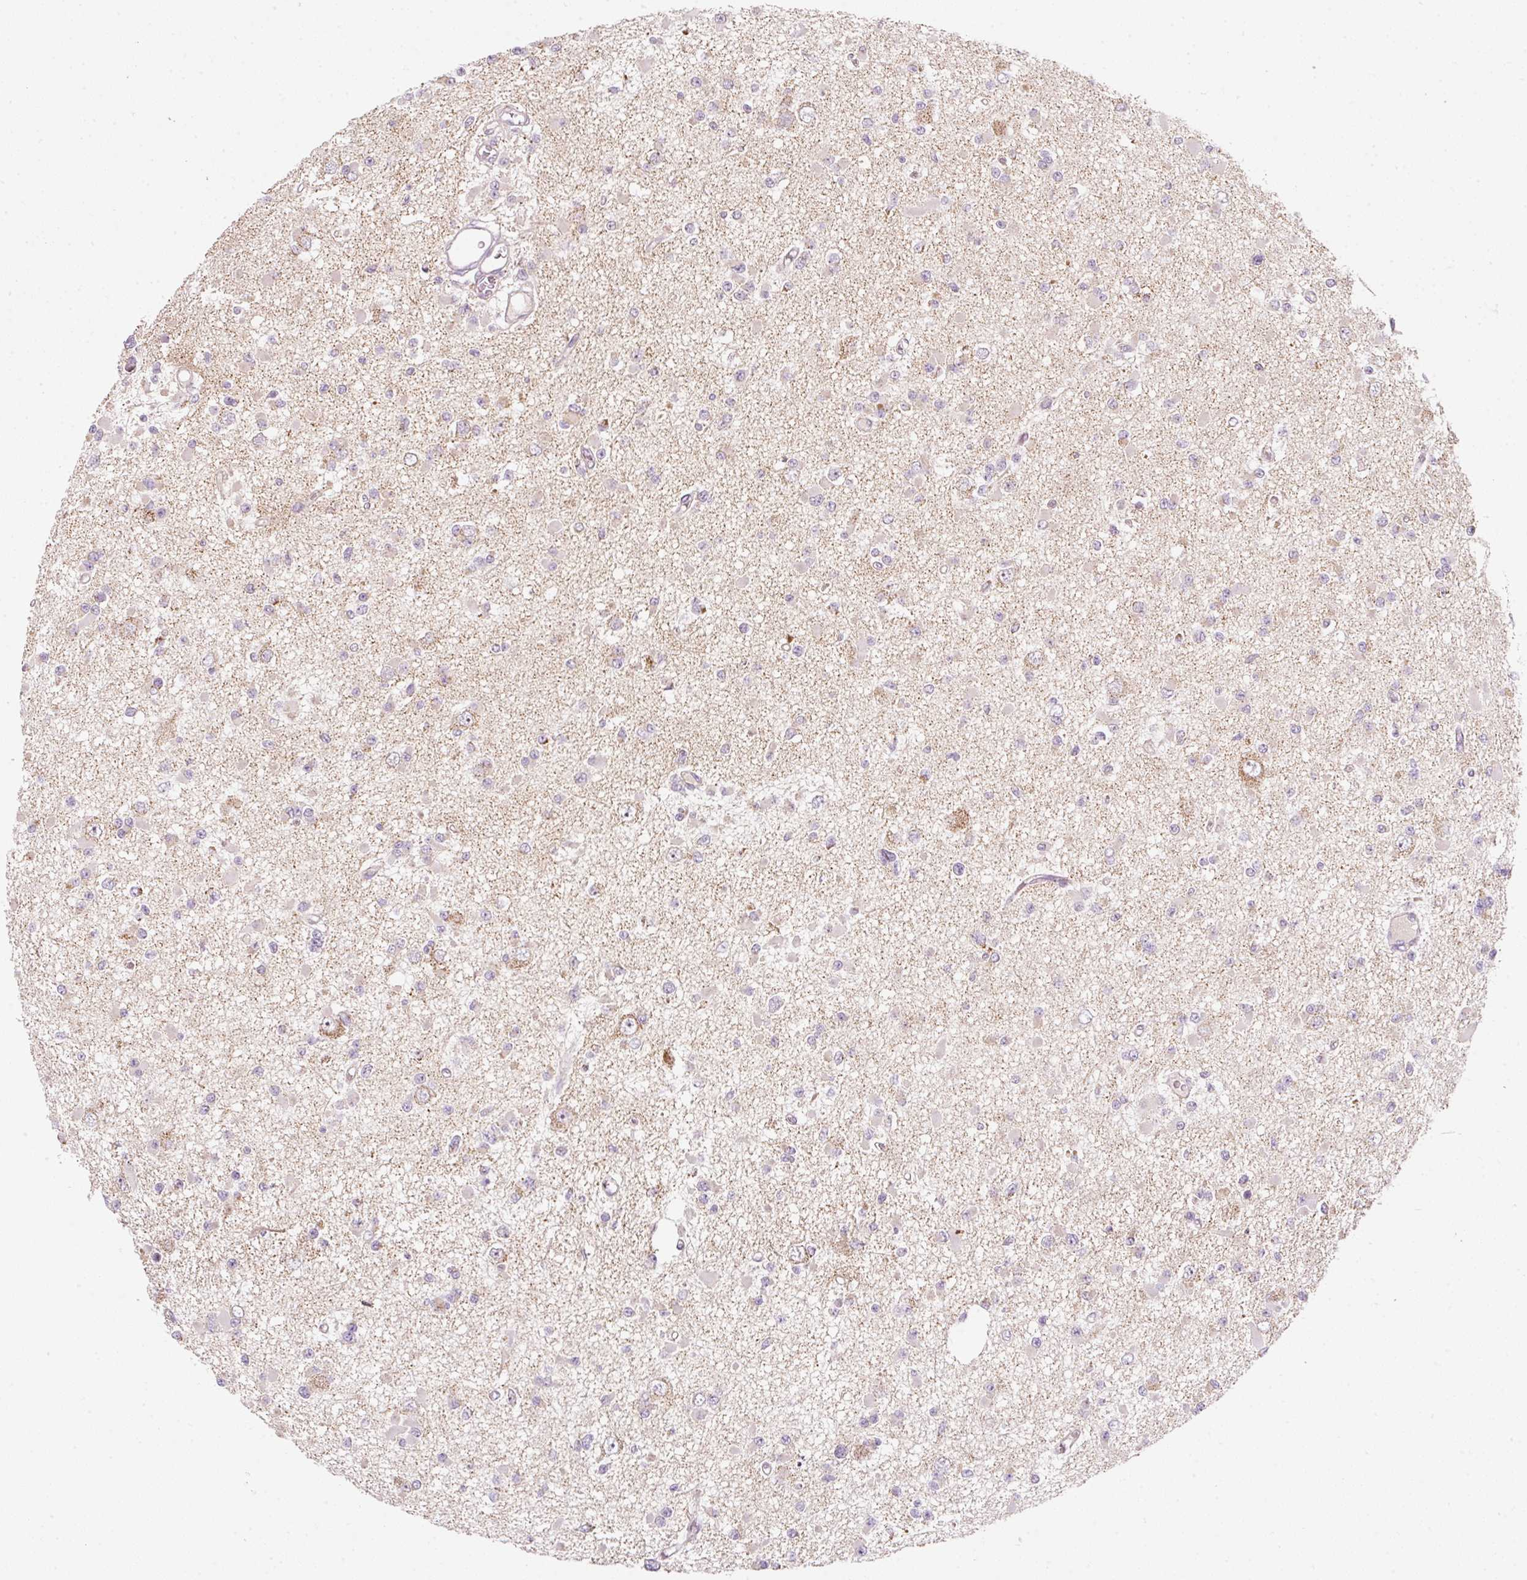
{"staining": {"intensity": "weak", "quantity": "<25%", "location": "cytoplasmic/membranous"}, "tissue": "glioma", "cell_type": "Tumor cells", "image_type": "cancer", "snomed": [{"axis": "morphology", "description": "Glioma, malignant, Low grade"}, {"axis": "topography", "description": "Brain"}], "caption": "Immunohistochemistry (IHC) image of malignant low-grade glioma stained for a protein (brown), which displays no positivity in tumor cells.", "gene": "FAM78B", "patient": {"sex": "female", "age": 22}}